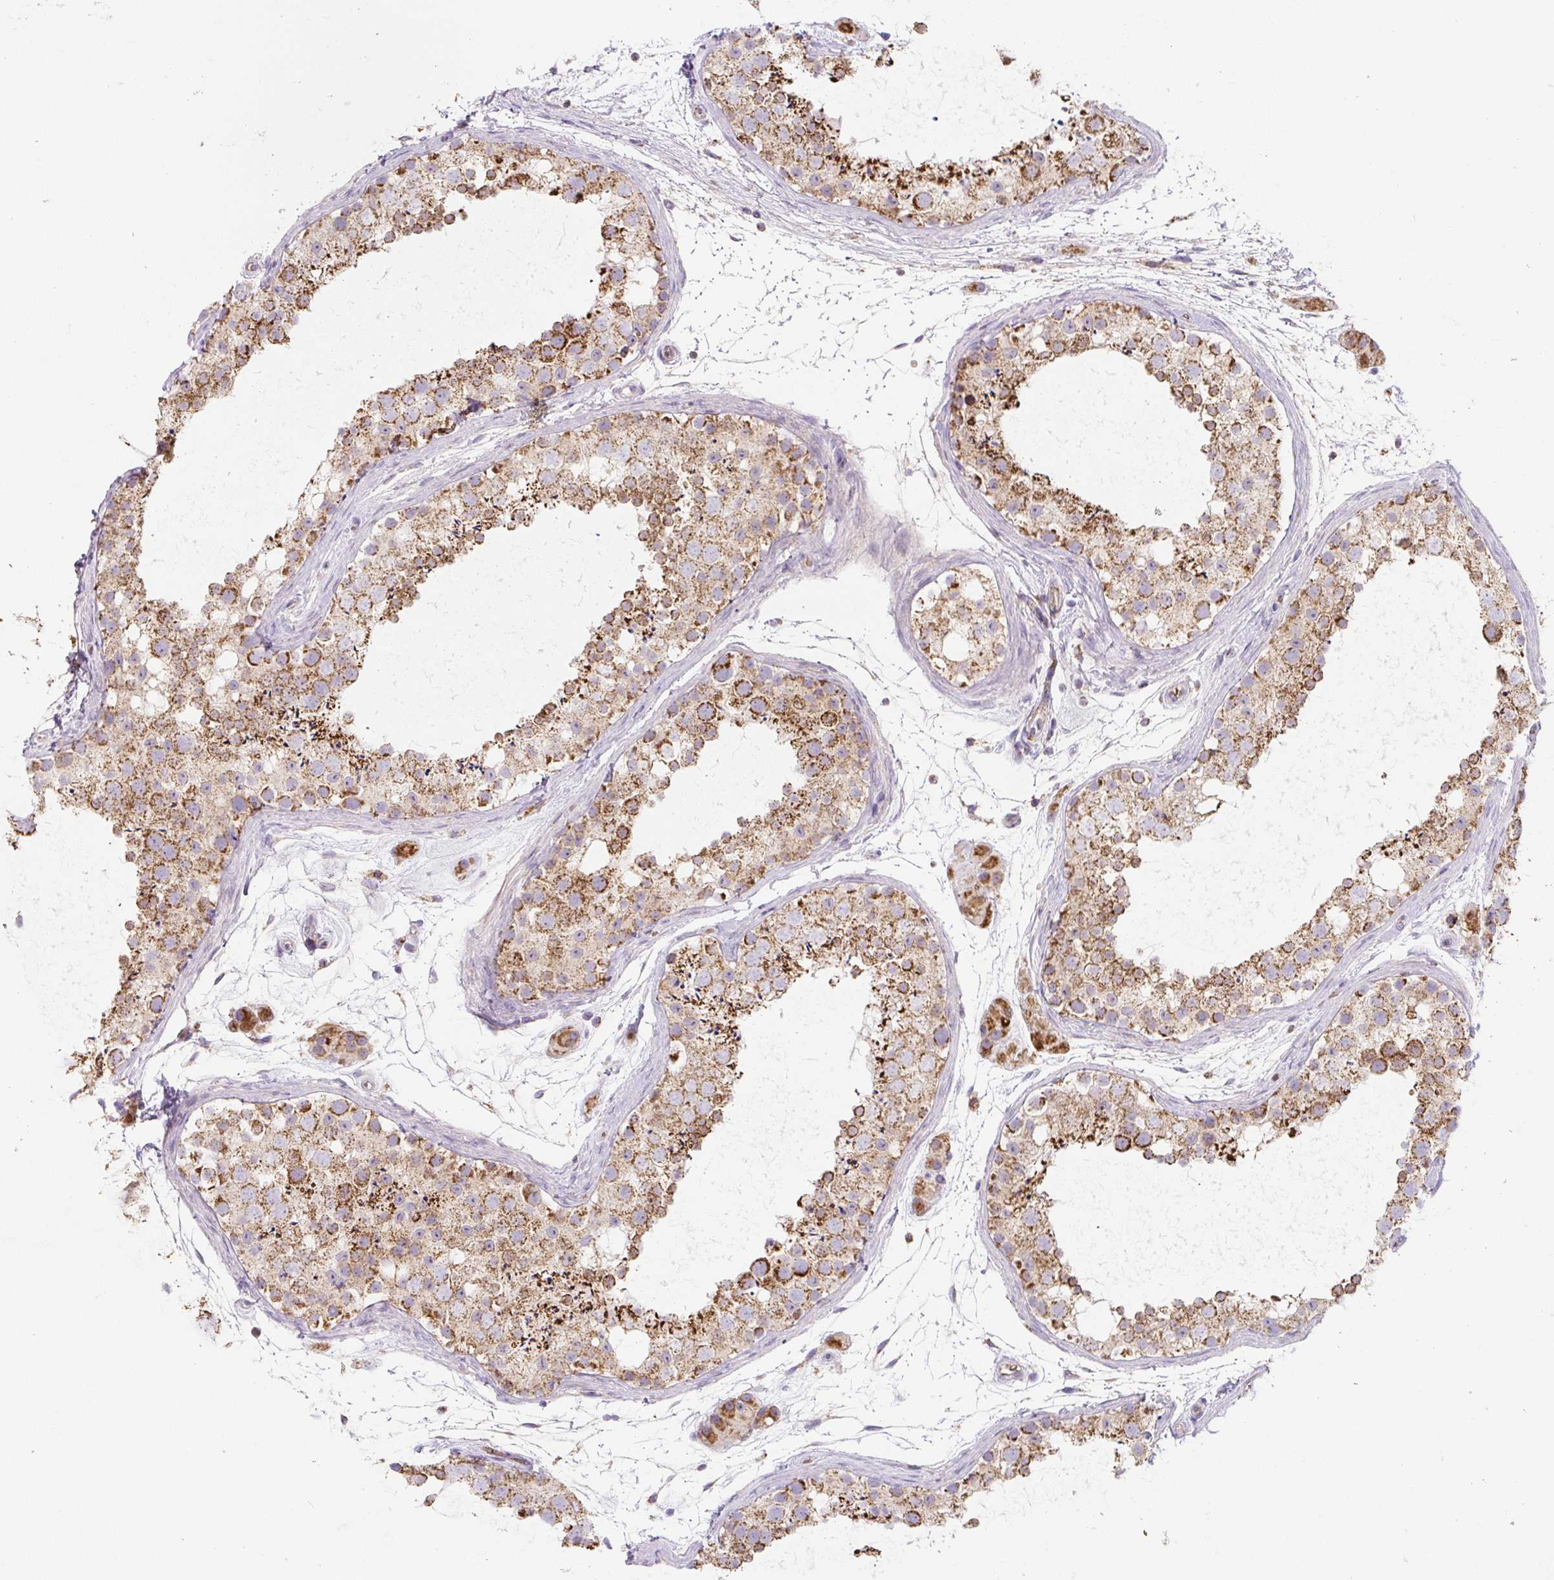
{"staining": {"intensity": "strong", "quantity": ">75%", "location": "cytoplasmic/membranous"}, "tissue": "testis", "cell_type": "Cells in seminiferous ducts", "image_type": "normal", "snomed": [{"axis": "morphology", "description": "Normal tissue, NOS"}, {"axis": "topography", "description": "Testis"}], "caption": "Immunohistochemical staining of unremarkable testis reveals >75% levels of strong cytoplasmic/membranous protein expression in about >75% of cells in seminiferous ducts. Immunohistochemistry stains the protein of interest in brown and the nuclei are stained blue.", "gene": "MT", "patient": {"sex": "male", "age": 41}}